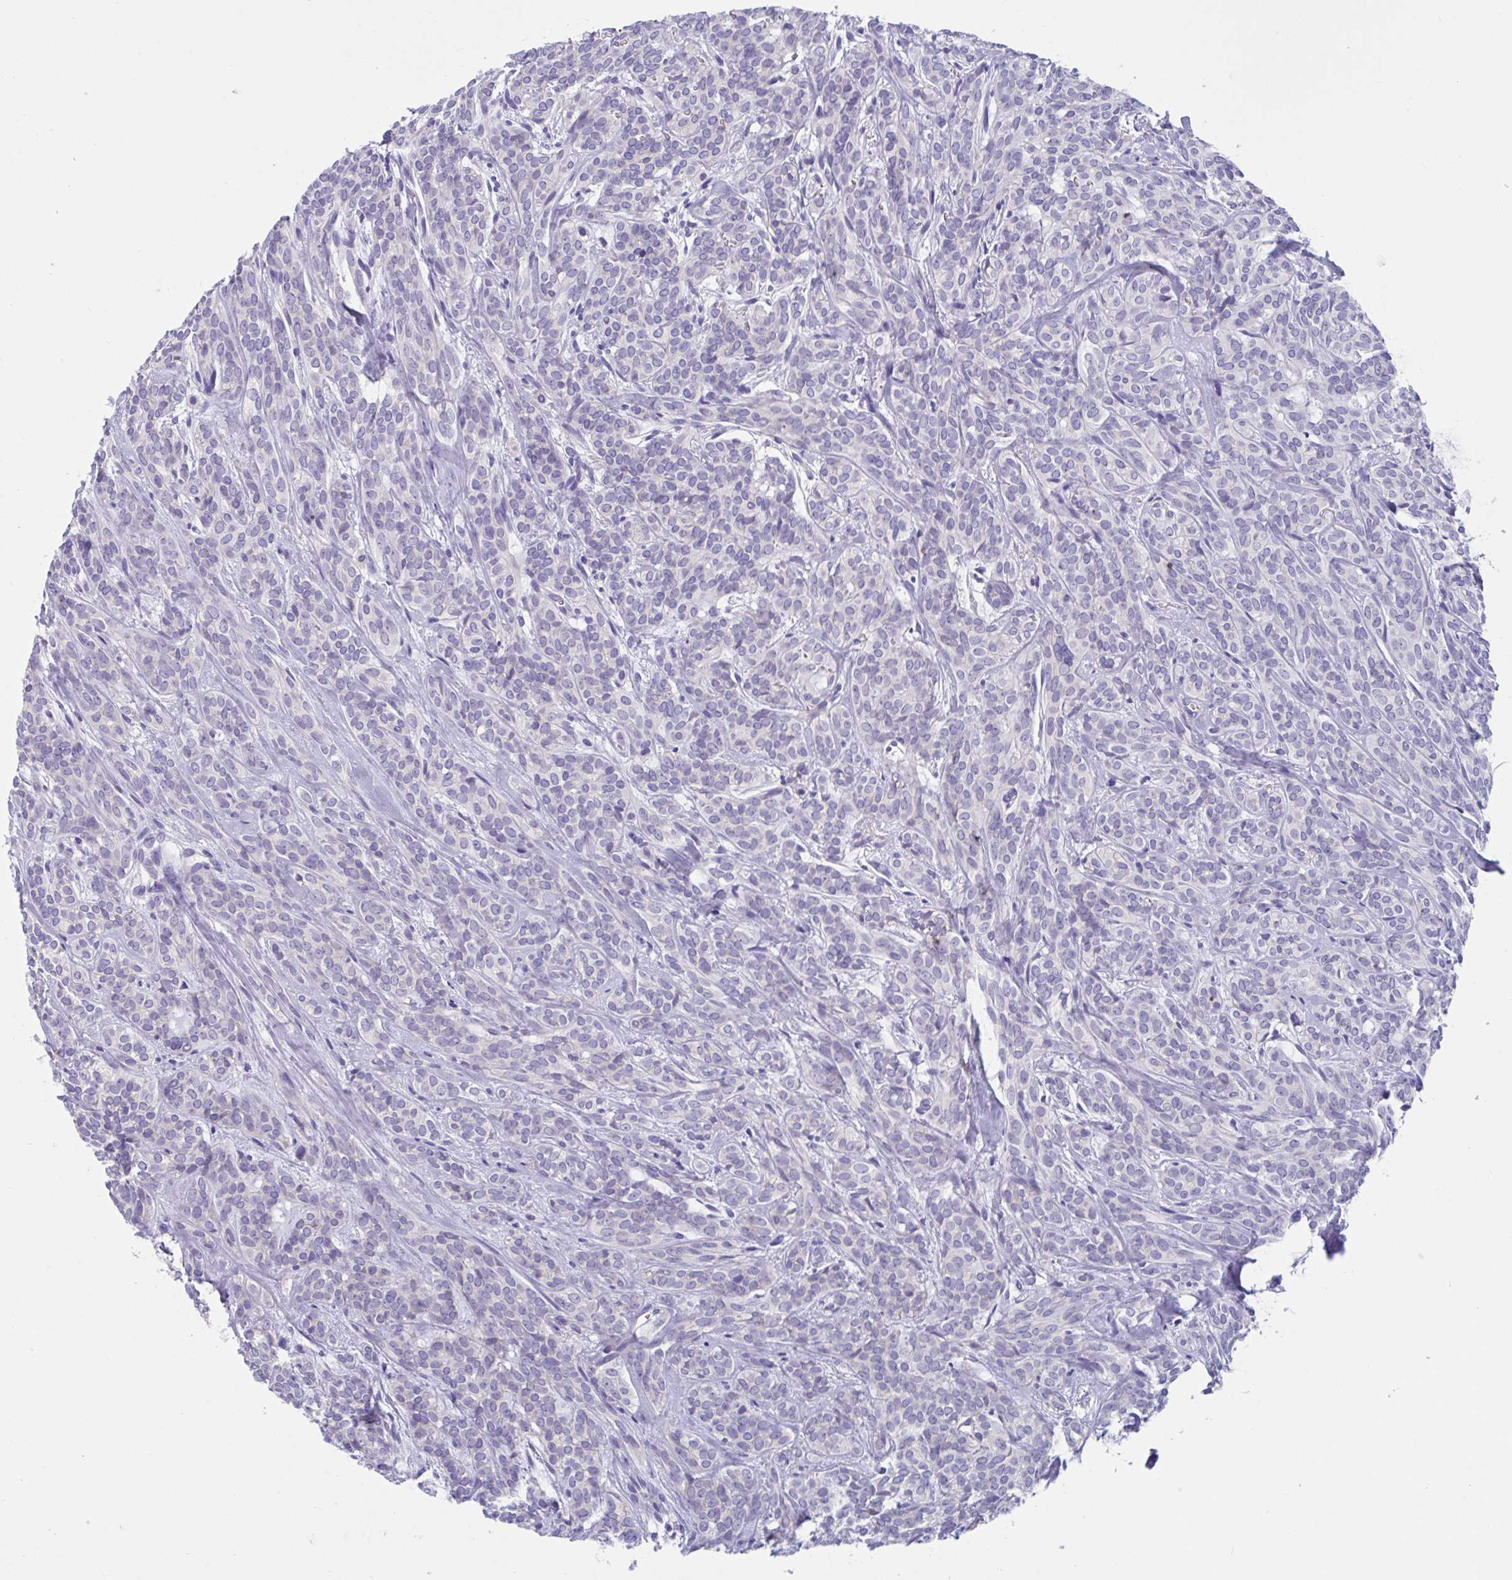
{"staining": {"intensity": "negative", "quantity": "none", "location": "none"}, "tissue": "head and neck cancer", "cell_type": "Tumor cells", "image_type": "cancer", "snomed": [{"axis": "morphology", "description": "Adenocarcinoma, NOS"}, {"axis": "topography", "description": "Head-Neck"}], "caption": "Tumor cells are negative for protein expression in human adenocarcinoma (head and neck). (IHC, brightfield microscopy, high magnification).", "gene": "TTC30B", "patient": {"sex": "female", "age": 57}}